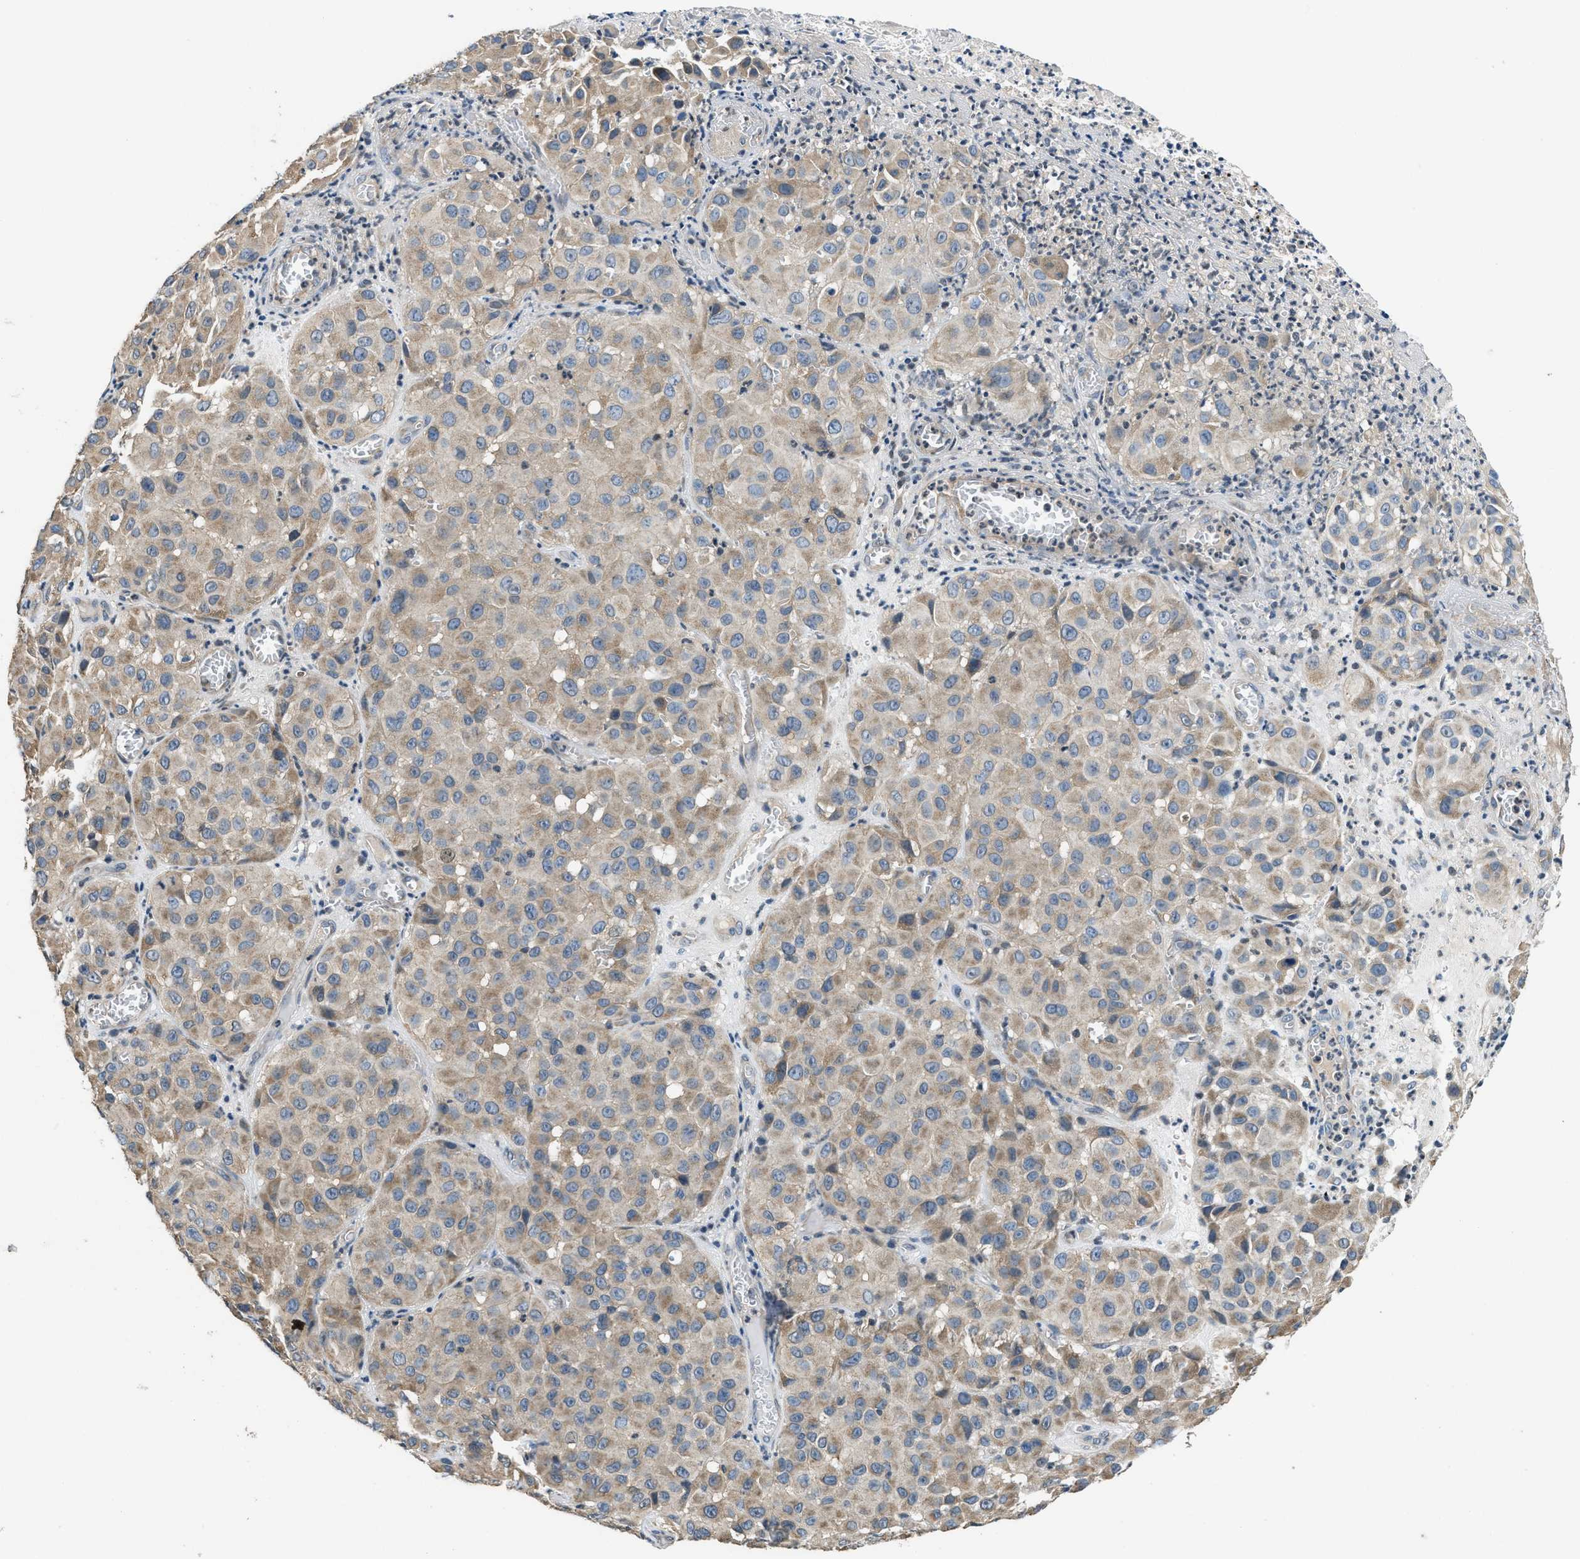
{"staining": {"intensity": "weak", "quantity": ">75%", "location": "cytoplasmic/membranous"}, "tissue": "melanoma", "cell_type": "Tumor cells", "image_type": "cancer", "snomed": [{"axis": "morphology", "description": "Malignant melanoma, NOS"}, {"axis": "topography", "description": "Skin"}], "caption": "Human malignant melanoma stained for a protein (brown) exhibits weak cytoplasmic/membranous positive positivity in about >75% of tumor cells.", "gene": "SSH2", "patient": {"sex": "female", "age": 21}}